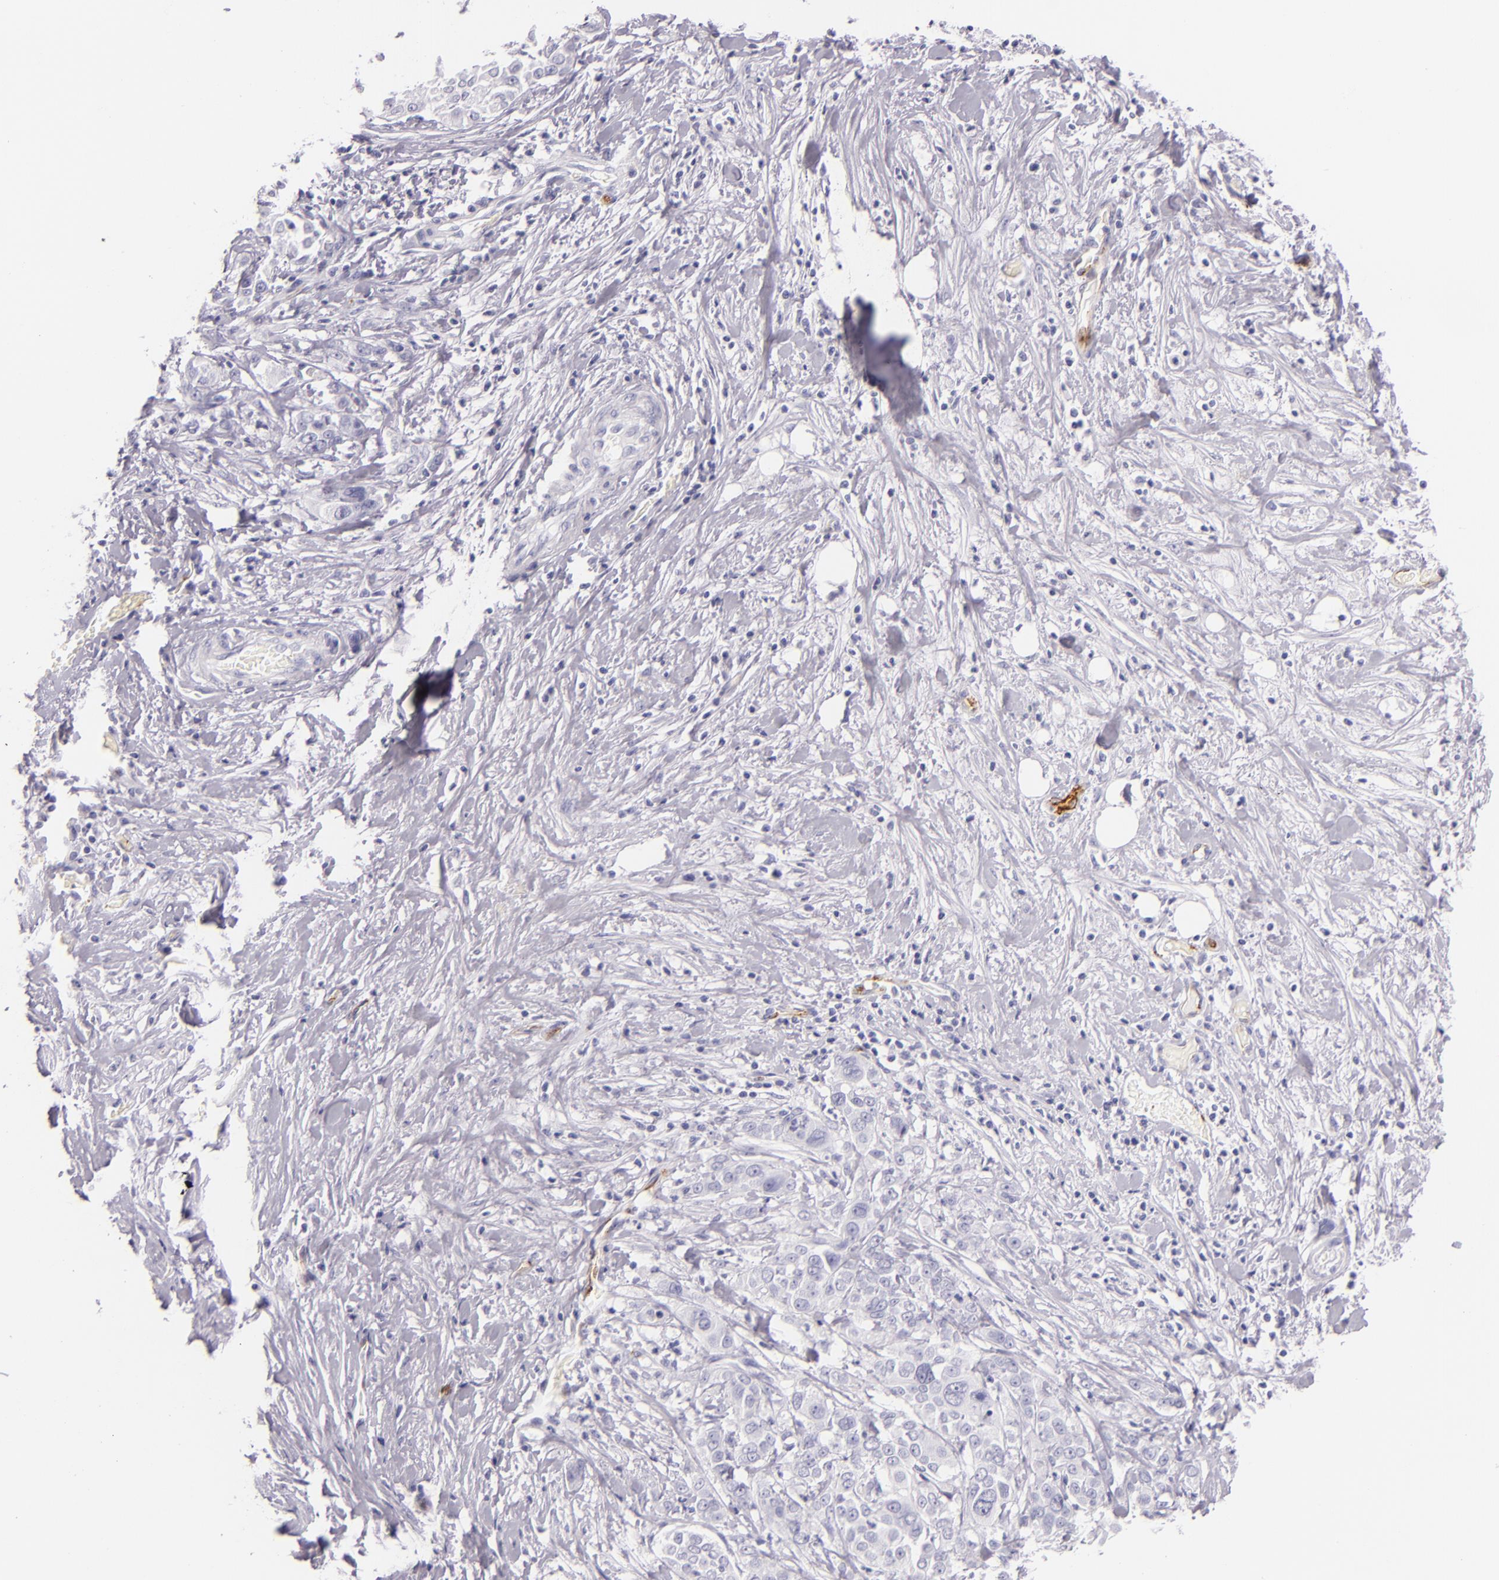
{"staining": {"intensity": "negative", "quantity": "none", "location": "none"}, "tissue": "pancreatic cancer", "cell_type": "Tumor cells", "image_type": "cancer", "snomed": [{"axis": "morphology", "description": "Adenocarcinoma, NOS"}, {"axis": "topography", "description": "Pancreas"}], "caption": "Immunohistochemistry histopathology image of neoplastic tissue: human pancreatic cancer stained with DAB (3,3'-diaminobenzidine) reveals no significant protein staining in tumor cells.", "gene": "SELP", "patient": {"sex": "female", "age": 52}}